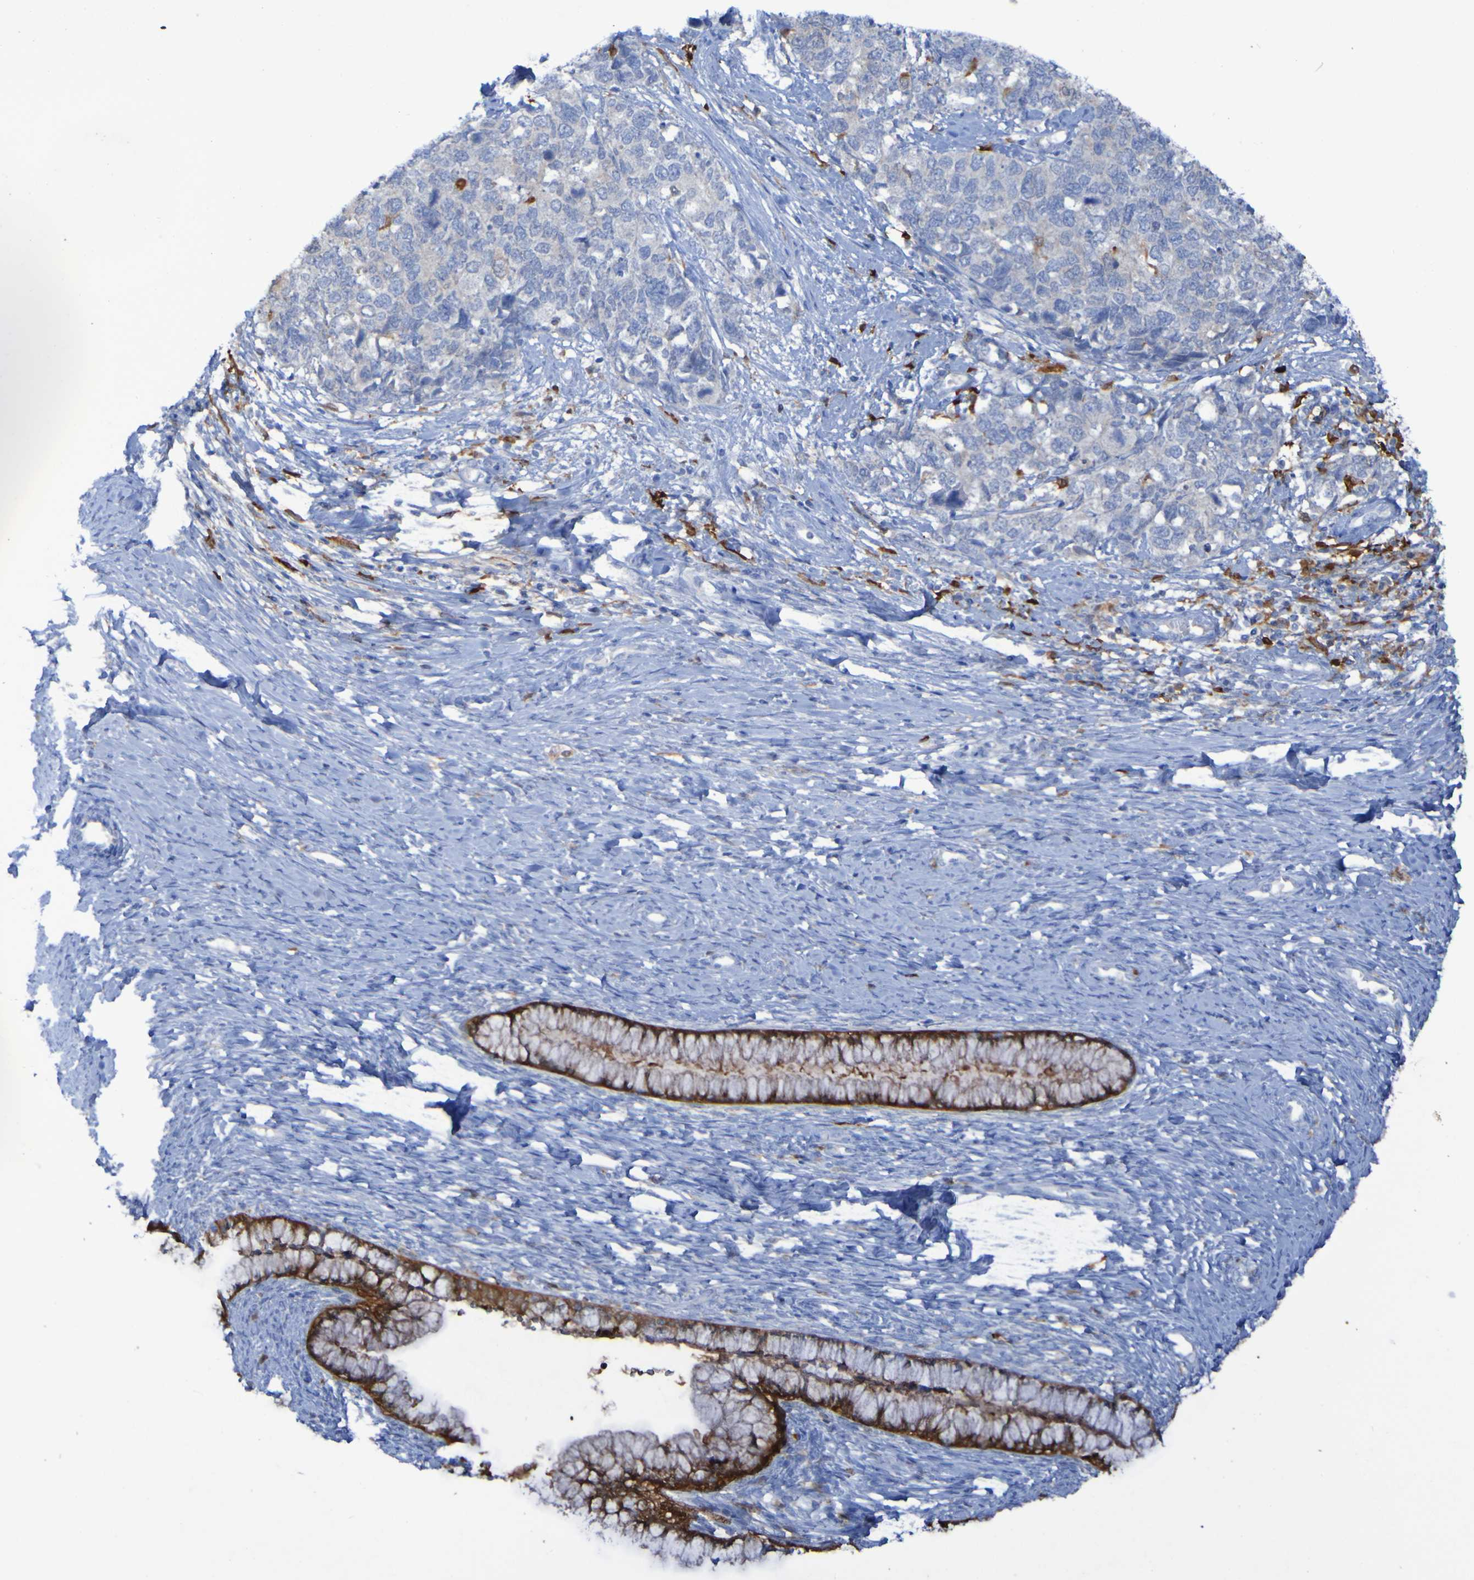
{"staining": {"intensity": "weak", "quantity": "<25%", "location": "cytoplasmic/membranous"}, "tissue": "cervical cancer", "cell_type": "Tumor cells", "image_type": "cancer", "snomed": [{"axis": "morphology", "description": "Squamous cell carcinoma, NOS"}, {"axis": "topography", "description": "Cervix"}], "caption": "There is no significant expression in tumor cells of squamous cell carcinoma (cervical).", "gene": "MPPE1", "patient": {"sex": "female", "age": 63}}